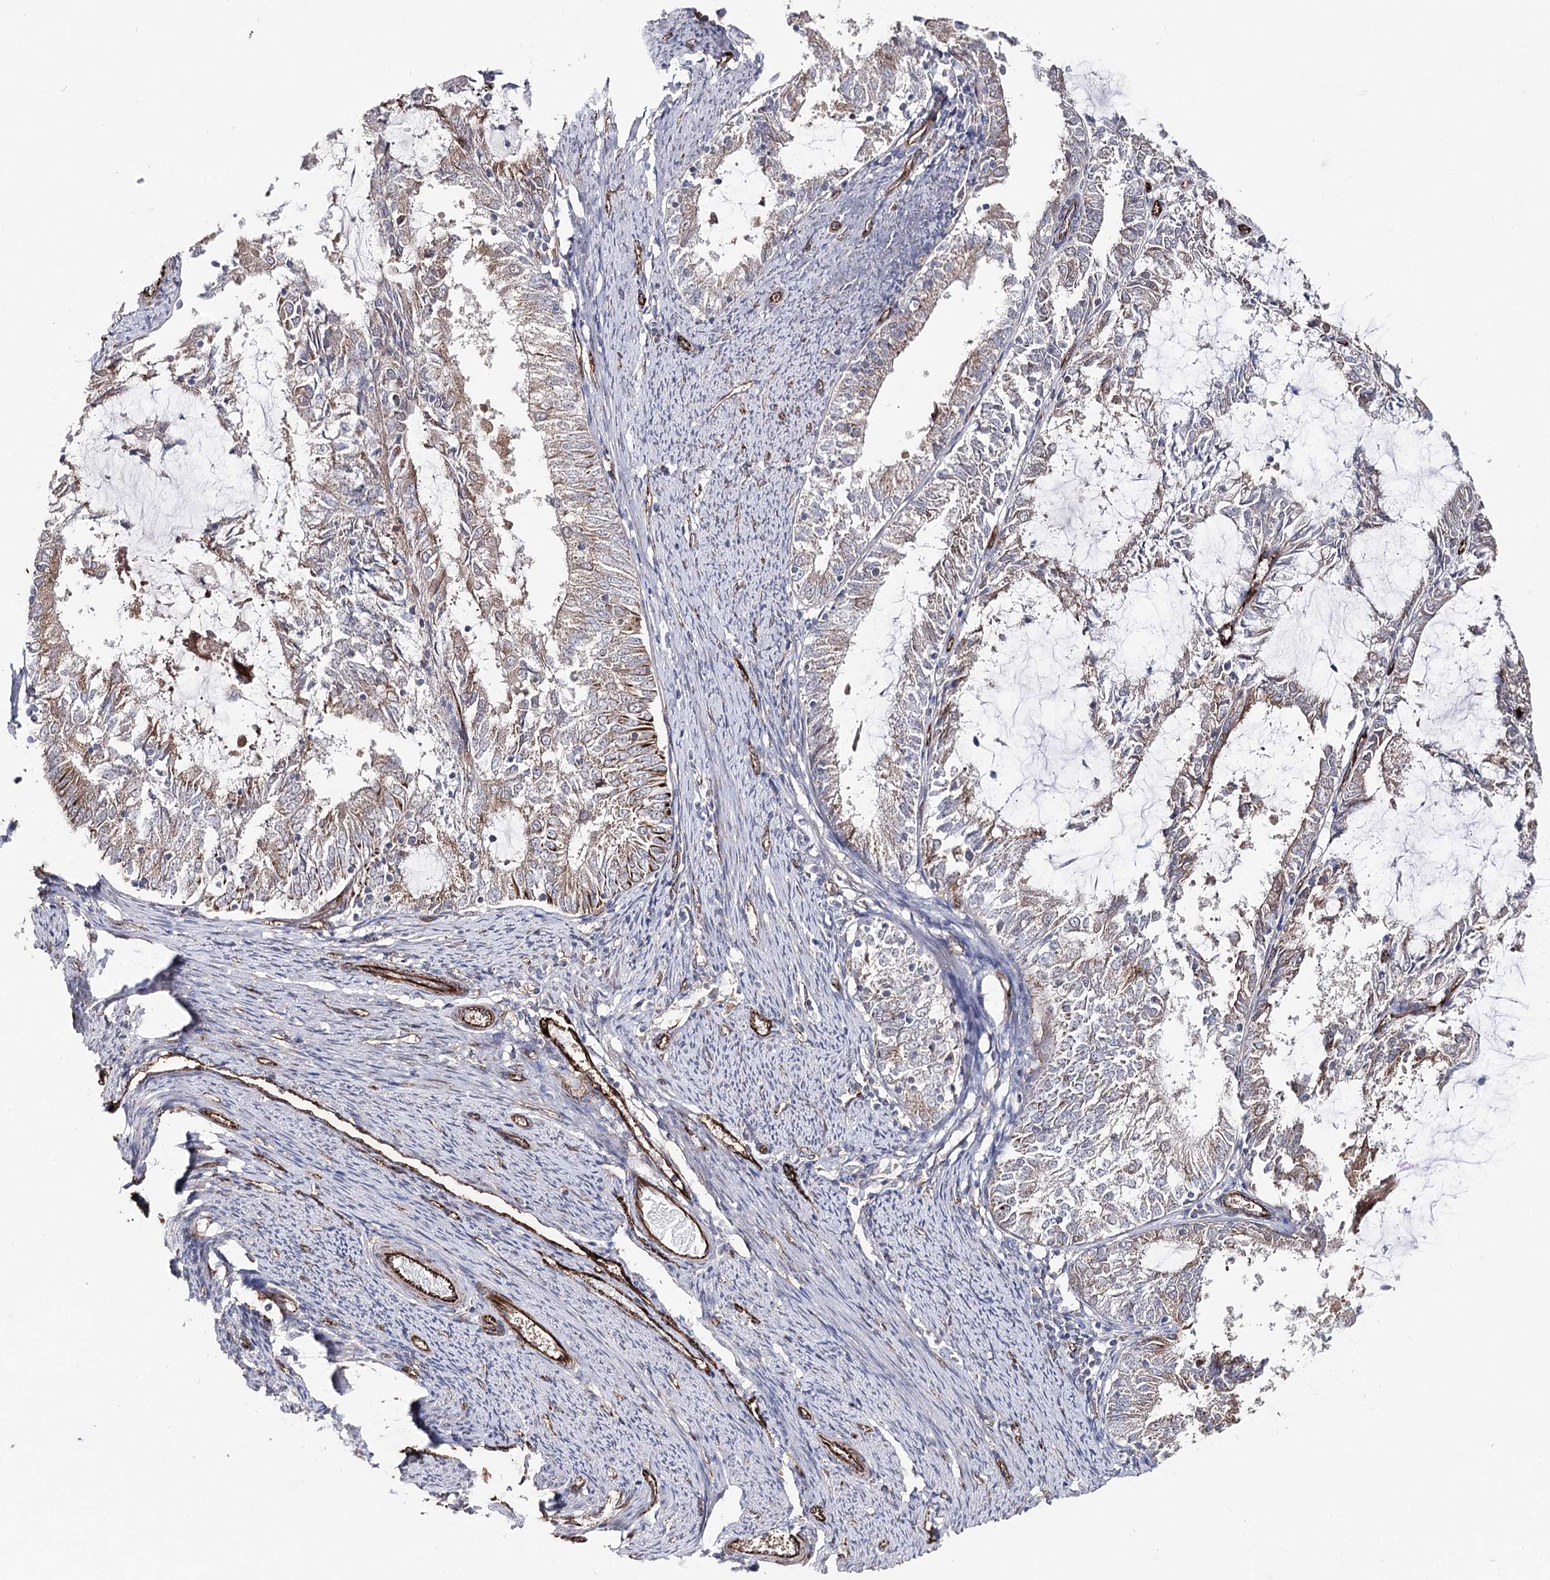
{"staining": {"intensity": "weak", "quantity": "<25%", "location": "cytoplasmic/membranous"}, "tissue": "endometrial cancer", "cell_type": "Tumor cells", "image_type": "cancer", "snomed": [{"axis": "morphology", "description": "Adenocarcinoma, NOS"}, {"axis": "topography", "description": "Endometrium"}], "caption": "The immunohistochemistry (IHC) histopathology image has no significant positivity in tumor cells of endometrial adenocarcinoma tissue. (Brightfield microscopy of DAB IHC at high magnification).", "gene": "MIB1", "patient": {"sex": "female", "age": 57}}